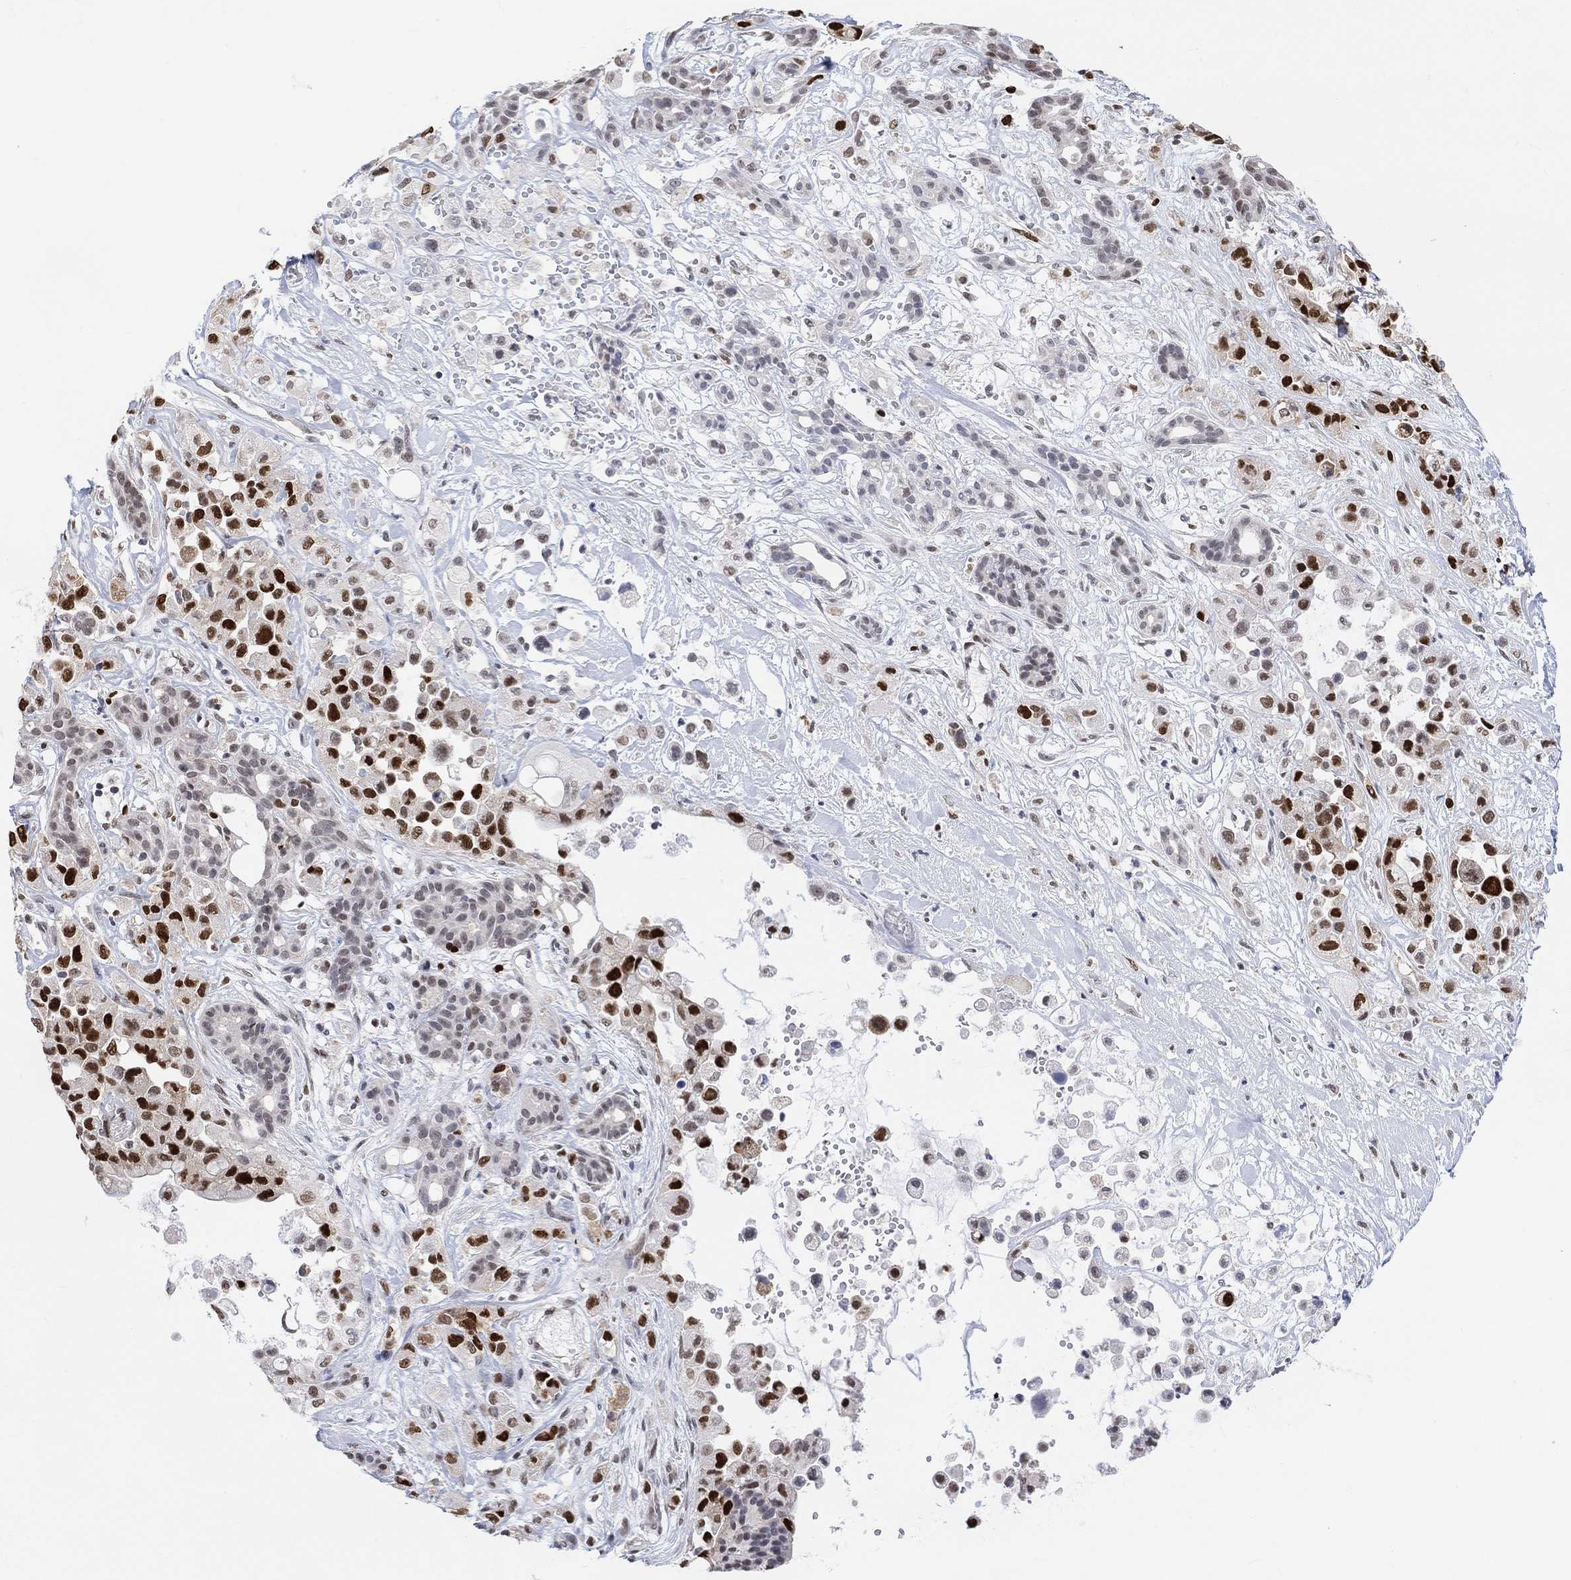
{"staining": {"intensity": "strong", "quantity": "25%-75%", "location": "nuclear"}, "tissue": "pancreatic cancer", "cell_type": "Tumor cells", "image_type": "cancer", "snomed": [{"axis": "morphology", "description": "Adenocarcinoma, NOS"}, {"axis": "topography", "description": "Pancreas"}], "caption": "Protein expression analysis of human pancreatic cancer (adenocarcinoma) reveals strong nuclear staining in about 25%-75% of tumor cells.", "gene": "RAD54L2", "patient": {"sex": "male", "age": 44}}